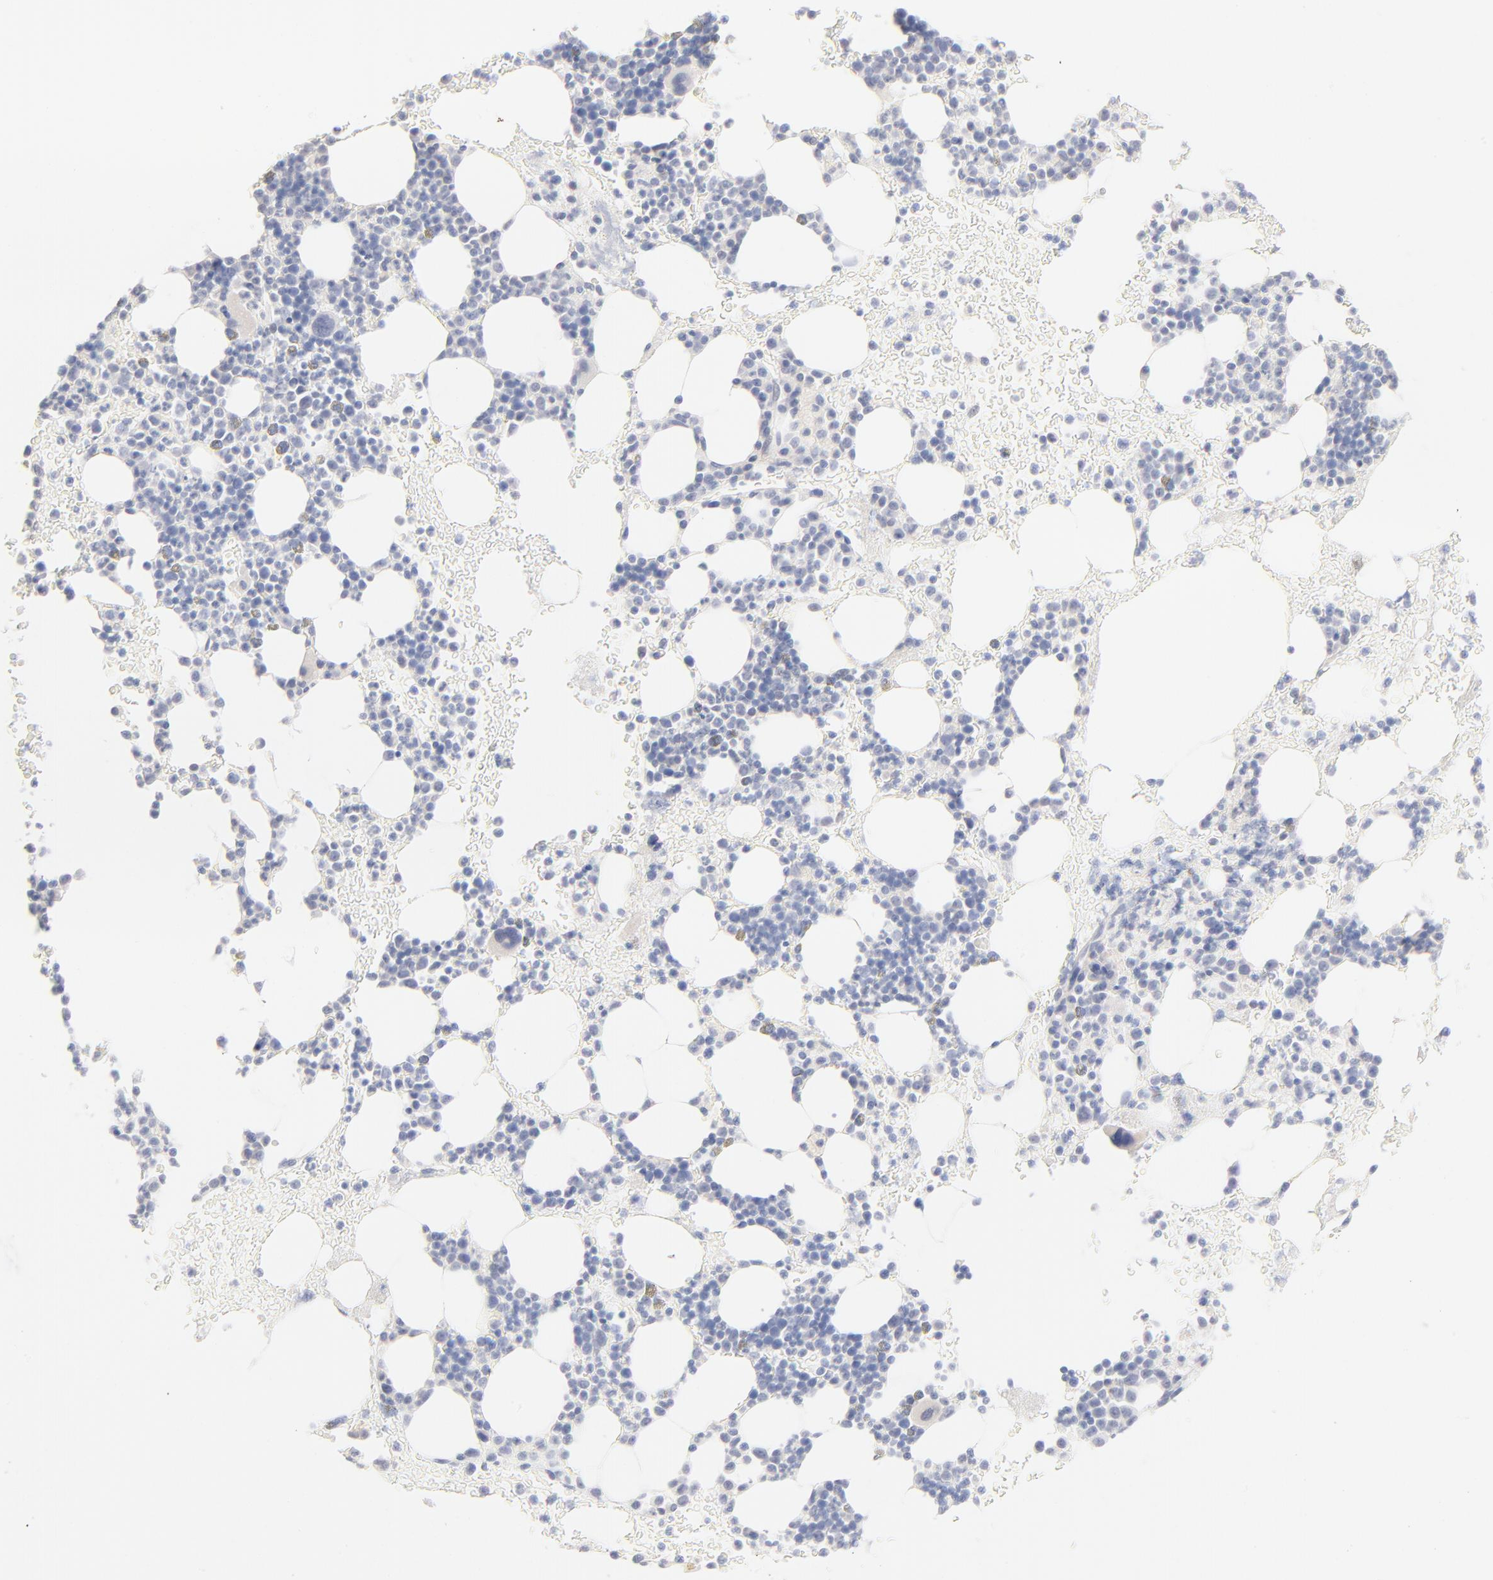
{"staining": {"intensity": "negative", "quantity": "none", "location": "none"}, "tissue": "bone marrow", "cell_type": "Hematopoietic cells", "image_type": "normal", "snomed": [{"axis": "morphology", "description": "Normal tissue, NOS"}, {"axis": "topography", "description": "Bone marrow"}], "caption": "Immunohistochemistry (IHC) of unremarkable human bone marrow exhibits no staining in hematopoietic cells. (DAB immunohistochemistry visualized using brightfield microscopy, high magnification).", "gene": "ONECUT1", "patient": {"sex": "male", "age": 17}}